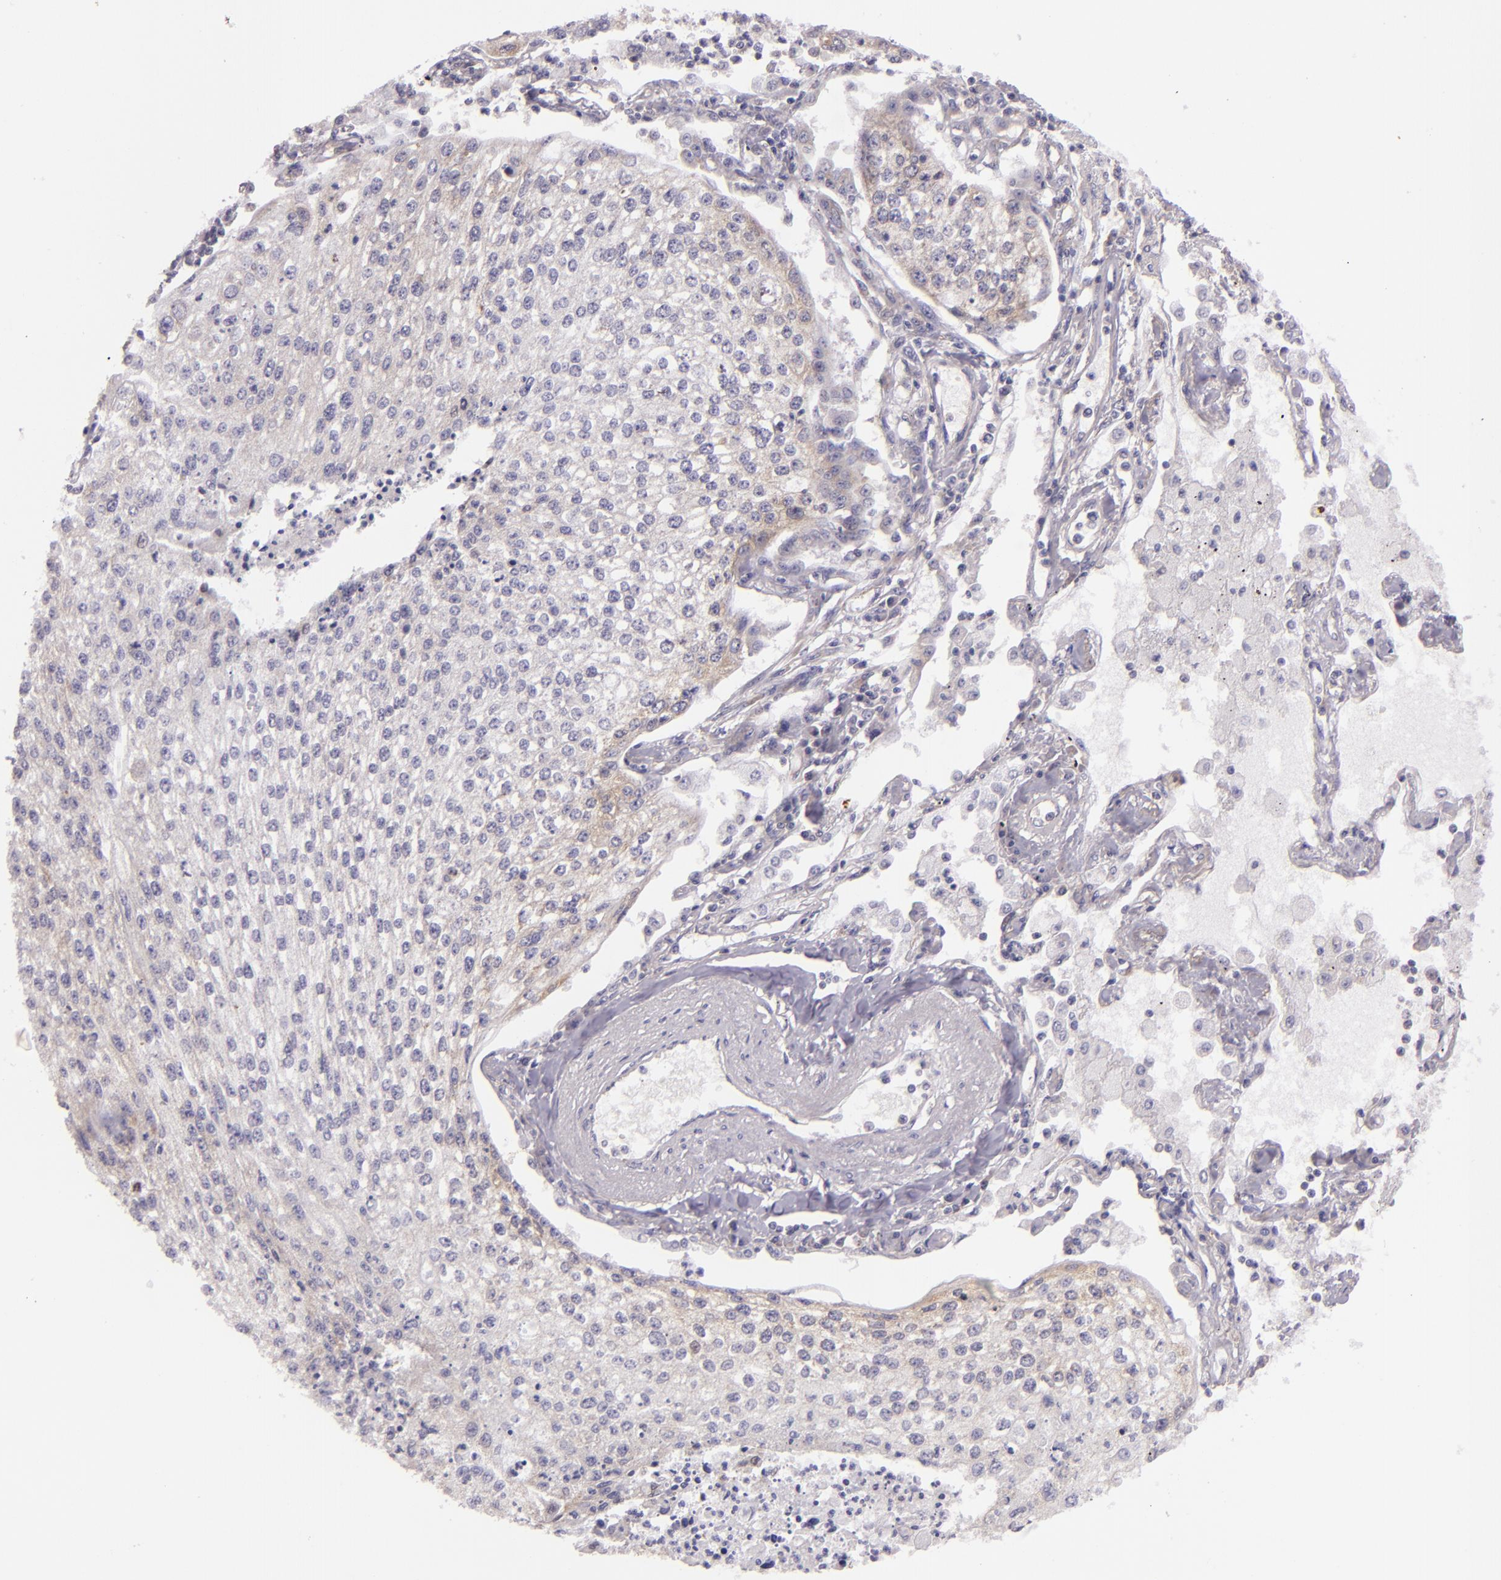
{"staining": {"intensity": "negative", "quantity": "none", "location": "none"}, "tissue": "lung cancer", "cell_type": "Tumor cells", "image_type": "cancer", "snomed": [{"axis": "morphology", "description": "Squamous cell carcinoma, NOS"}, {"axis": "topography", "description": "Lung"}], "caption": "Squamous cell carcinoma (lung) was stained to show a protein in brown. There is no significant staining in tumor cells.", "gene": "UPF3B", "patient": {"sex": "male", "age": 75}}